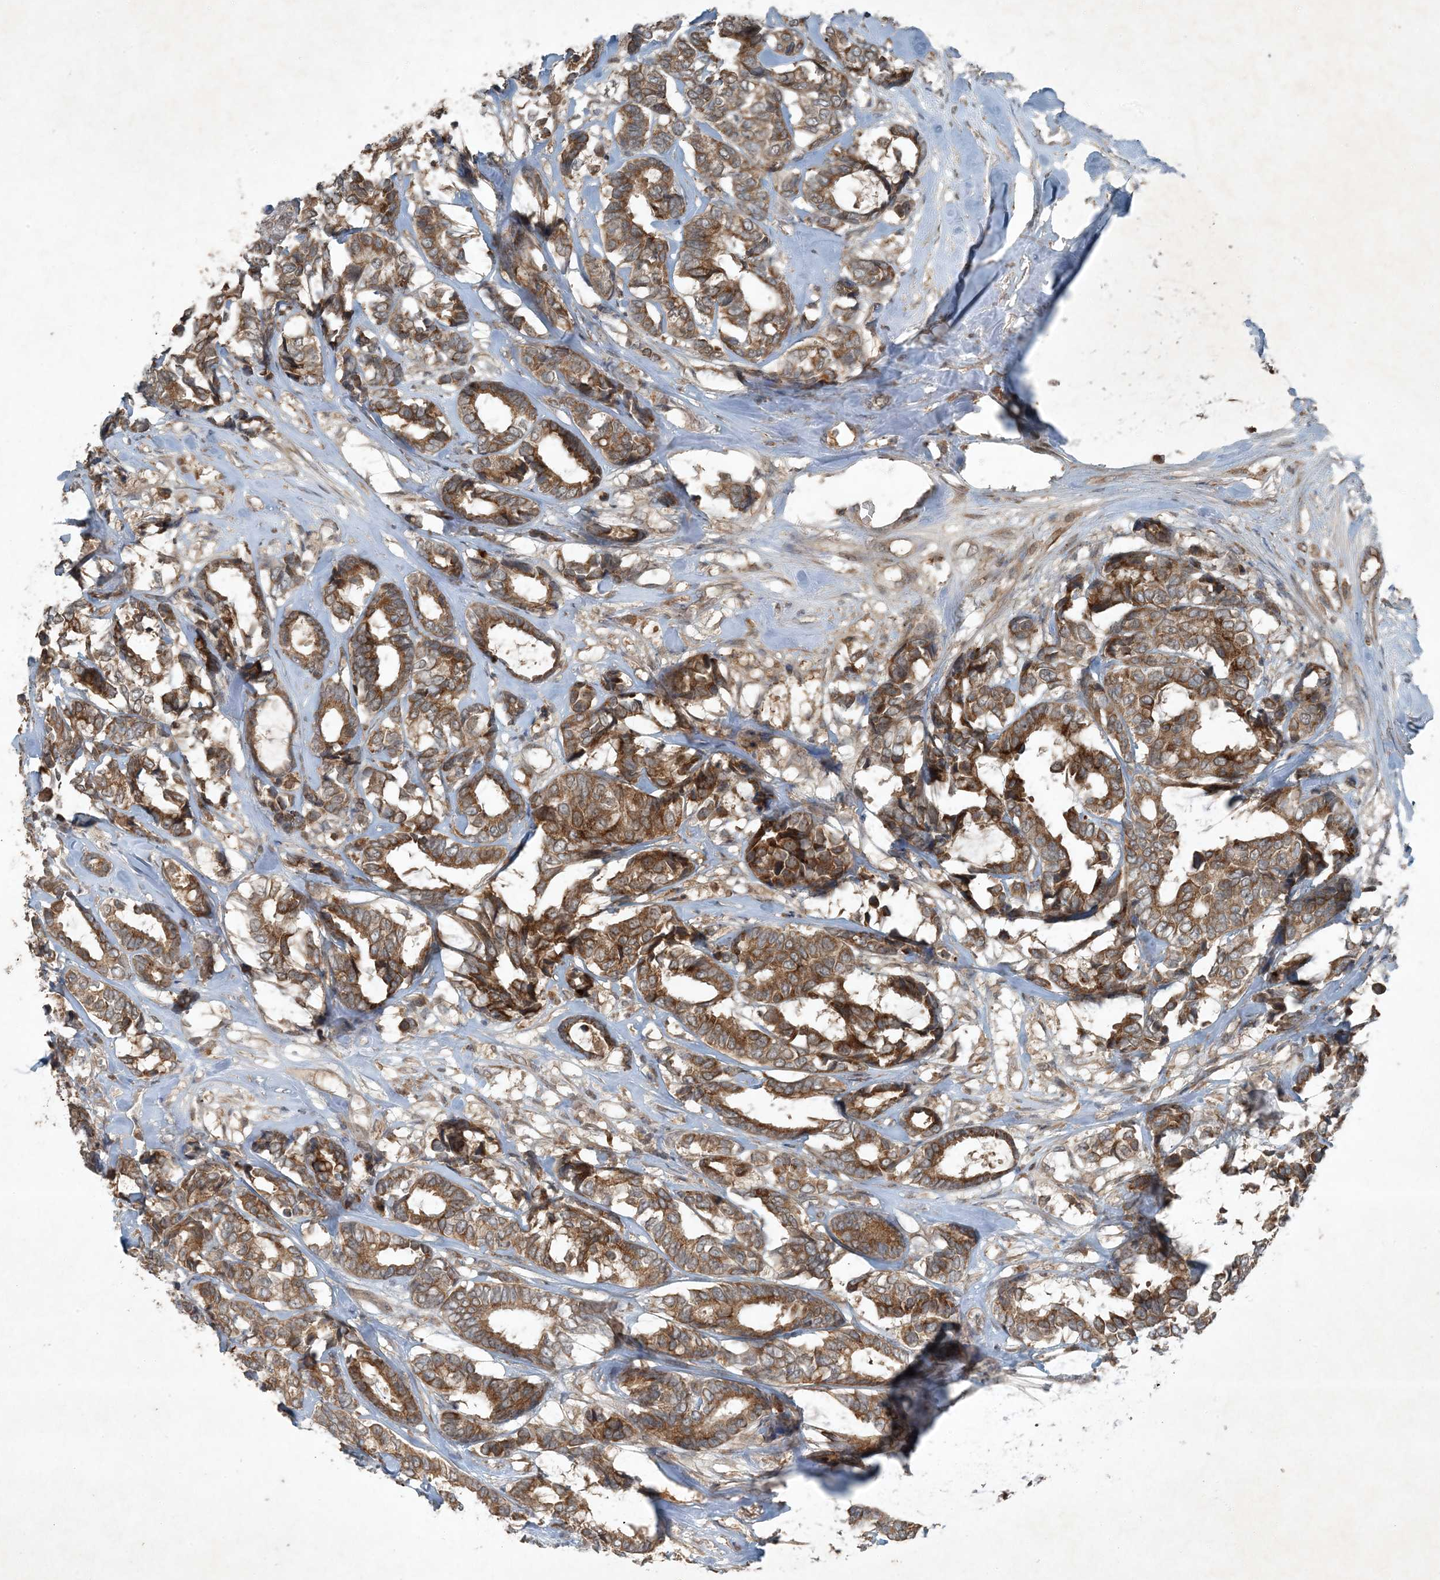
{"staining": {"intensity": "moderate", "quantity": ">75%", "location": "cytoplasmic/membranous"}, "tissue": "breast cancer", "cell_type": "Tumor cells", "image_type": "cancer", "snomed": [{"axis": "morphology", "description": "Duct carcinoma"}, {"axis": "topography", "description": "Breast"}], "caption": "Breast cancer was stained to show a protein in brown. There is medium levels of moderate cytoplasmic/membranous positivity in approximately >75% of tumor cells.", "gene": "MDN1", "patient": {"sex": "female", "age": 87}}